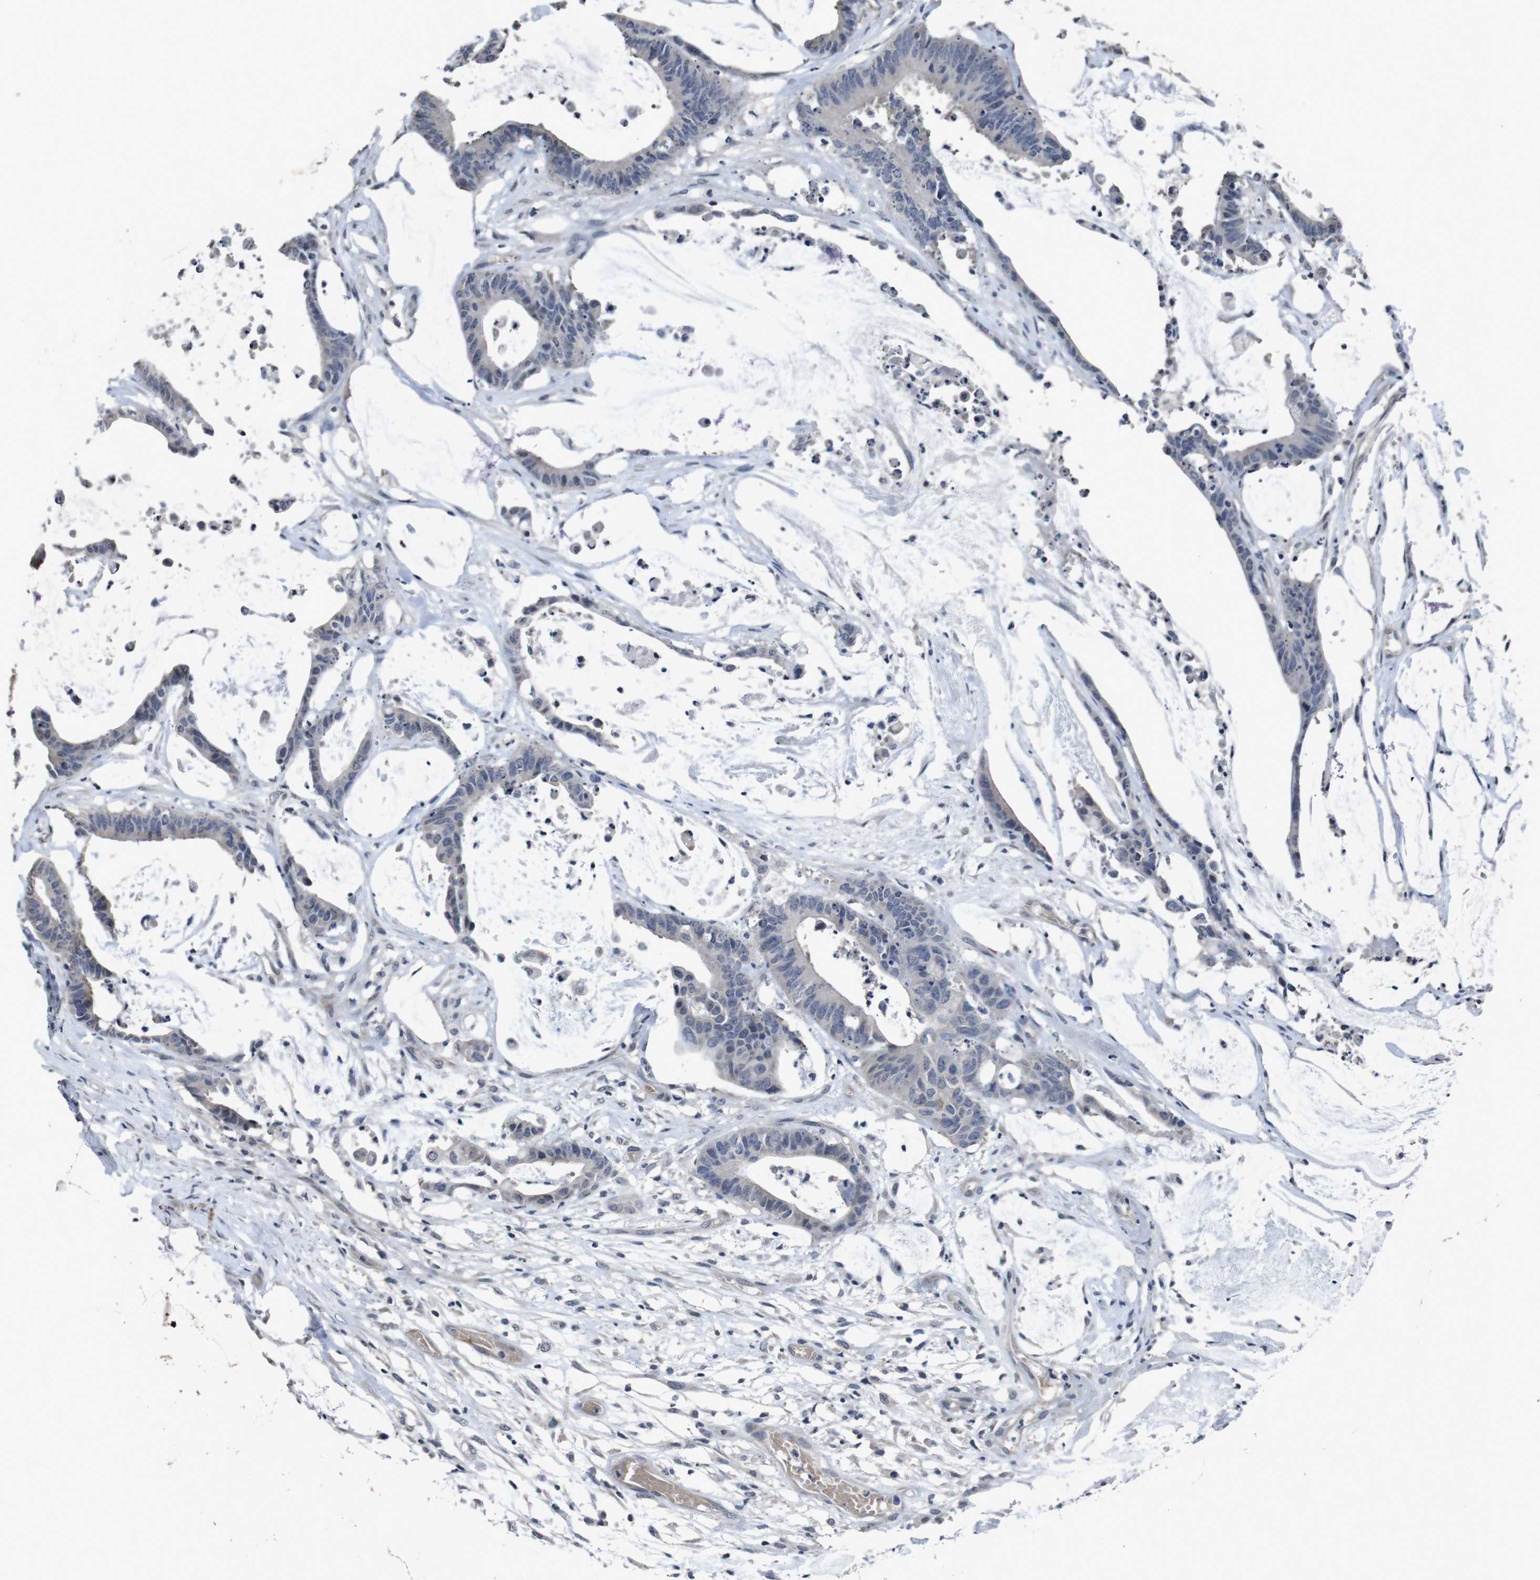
{"staining": {"intensity": "negative", "quantity": "none", "location": "none"}, "tissue": "colorectal cancer", "cell_type": "Tumor cells", "image_type": "cancer", "snomed": [{"axis": "morphology", "description": "Adenocarcinoma, NOS"}, {"axis": "topography", "description": "Rectum"}], "caption": "A photomicrograph of colorectal cancer (adenocarcinoma) stained for a protein shows no brown staining in tumor cells.", "gene": "AKT3", "patient": {"sex": "female", "age": 66}}